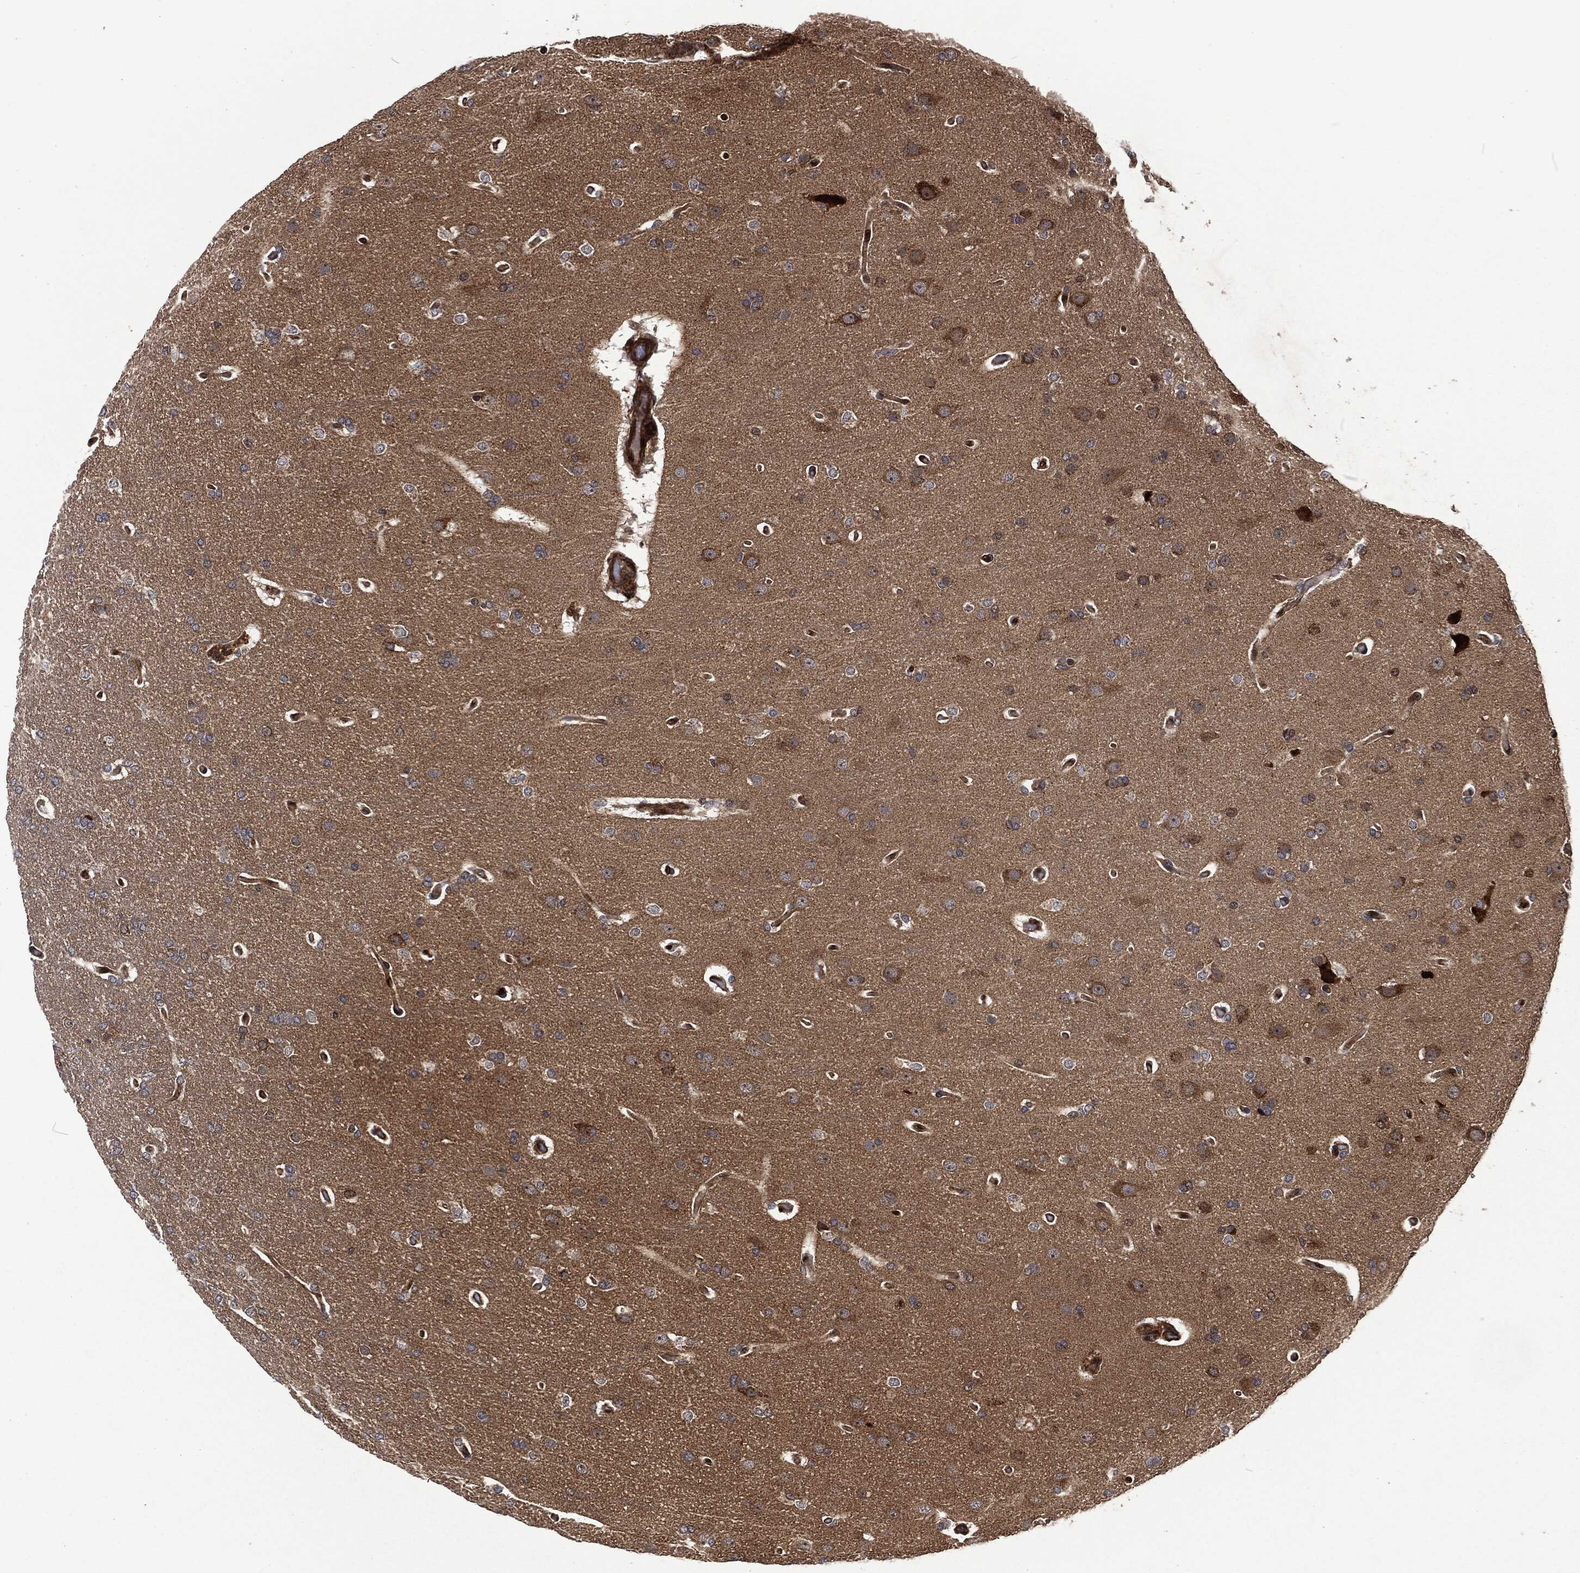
{"staining": {"intensity": "moderate", "quantity": "<25%", "location": "cytoplasmic/membranous"}, "tissue": "glioma", "cell_type": "Tumor cells", "image_type": "cancer", "snomed": [{"axis": "morphology", "description": "Glioma, malignant, Low grade"}, {"axis": "topography", "description": "Brain"}], "caption": "Protein analysis of glioma tissue reveals moderate cytoplasmic/membranous expression in approximately <25% of tumor cells.", "gene": "CMPK2", "patient": {"sex": "male", "age": 41}}